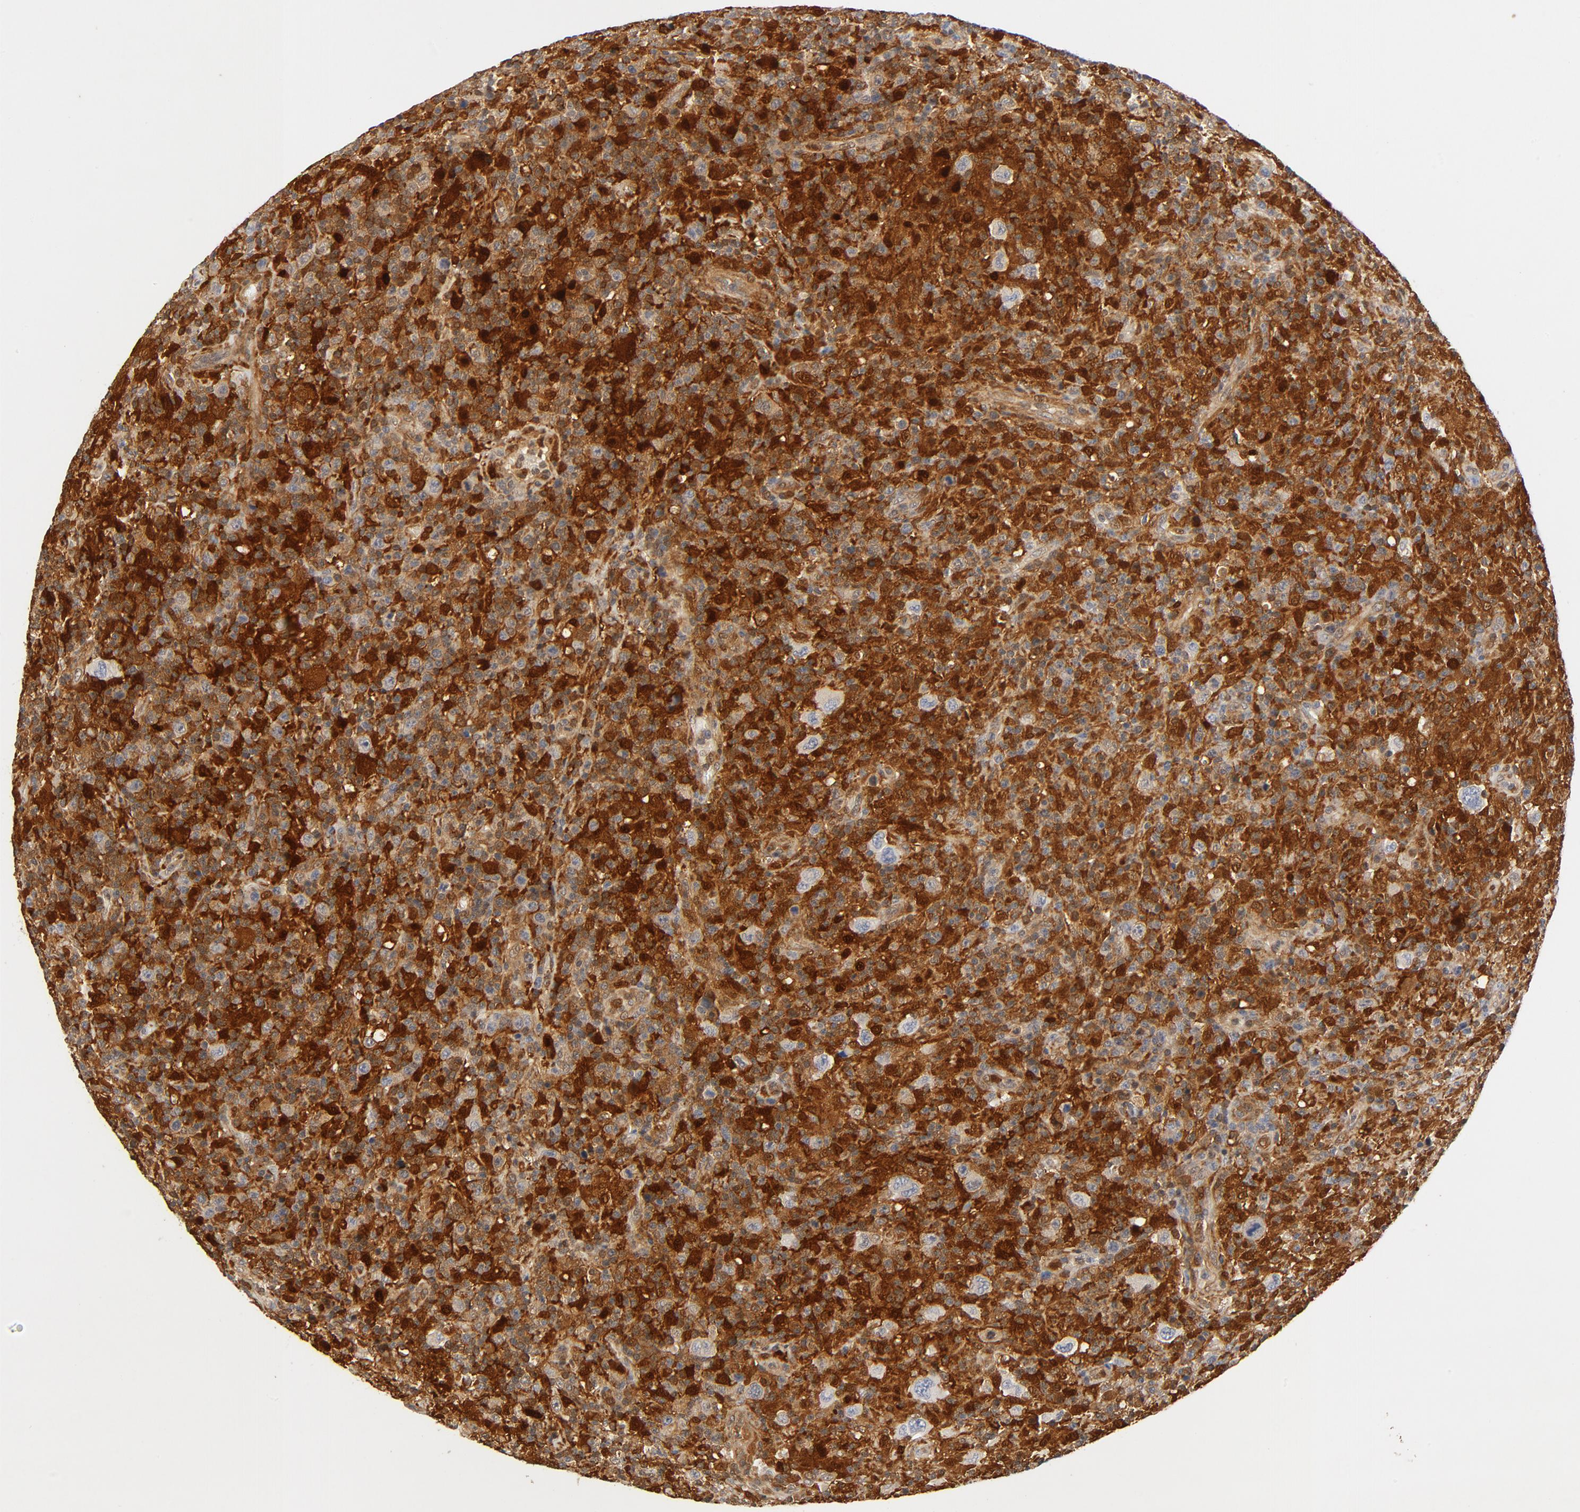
{"staining": {"intensity": "strong", "quantity": ">75%", "location": "cytoplasmic/membranous"}, "tissue": "lymphoma", "cell_type": "Tumor cells", "image_type": "cancer", "snomed": [{"axis": "morphology", "description": "Hodgkin's disease, NOS"}, {"axis": "topography", "description": "Lymph node"}], "caption": "DAB (3,3'-diaminobenzidine) immunohistochemical staining of Hodgkin's disease shows strong cytoplasmic/membranous protein positivity in approximately >75% of tumor cells. (DAB = brown stain, brightfield microscopy at high magnification).", "gene": "STAT1", "patient": {"sex": "male", "age": 65}}